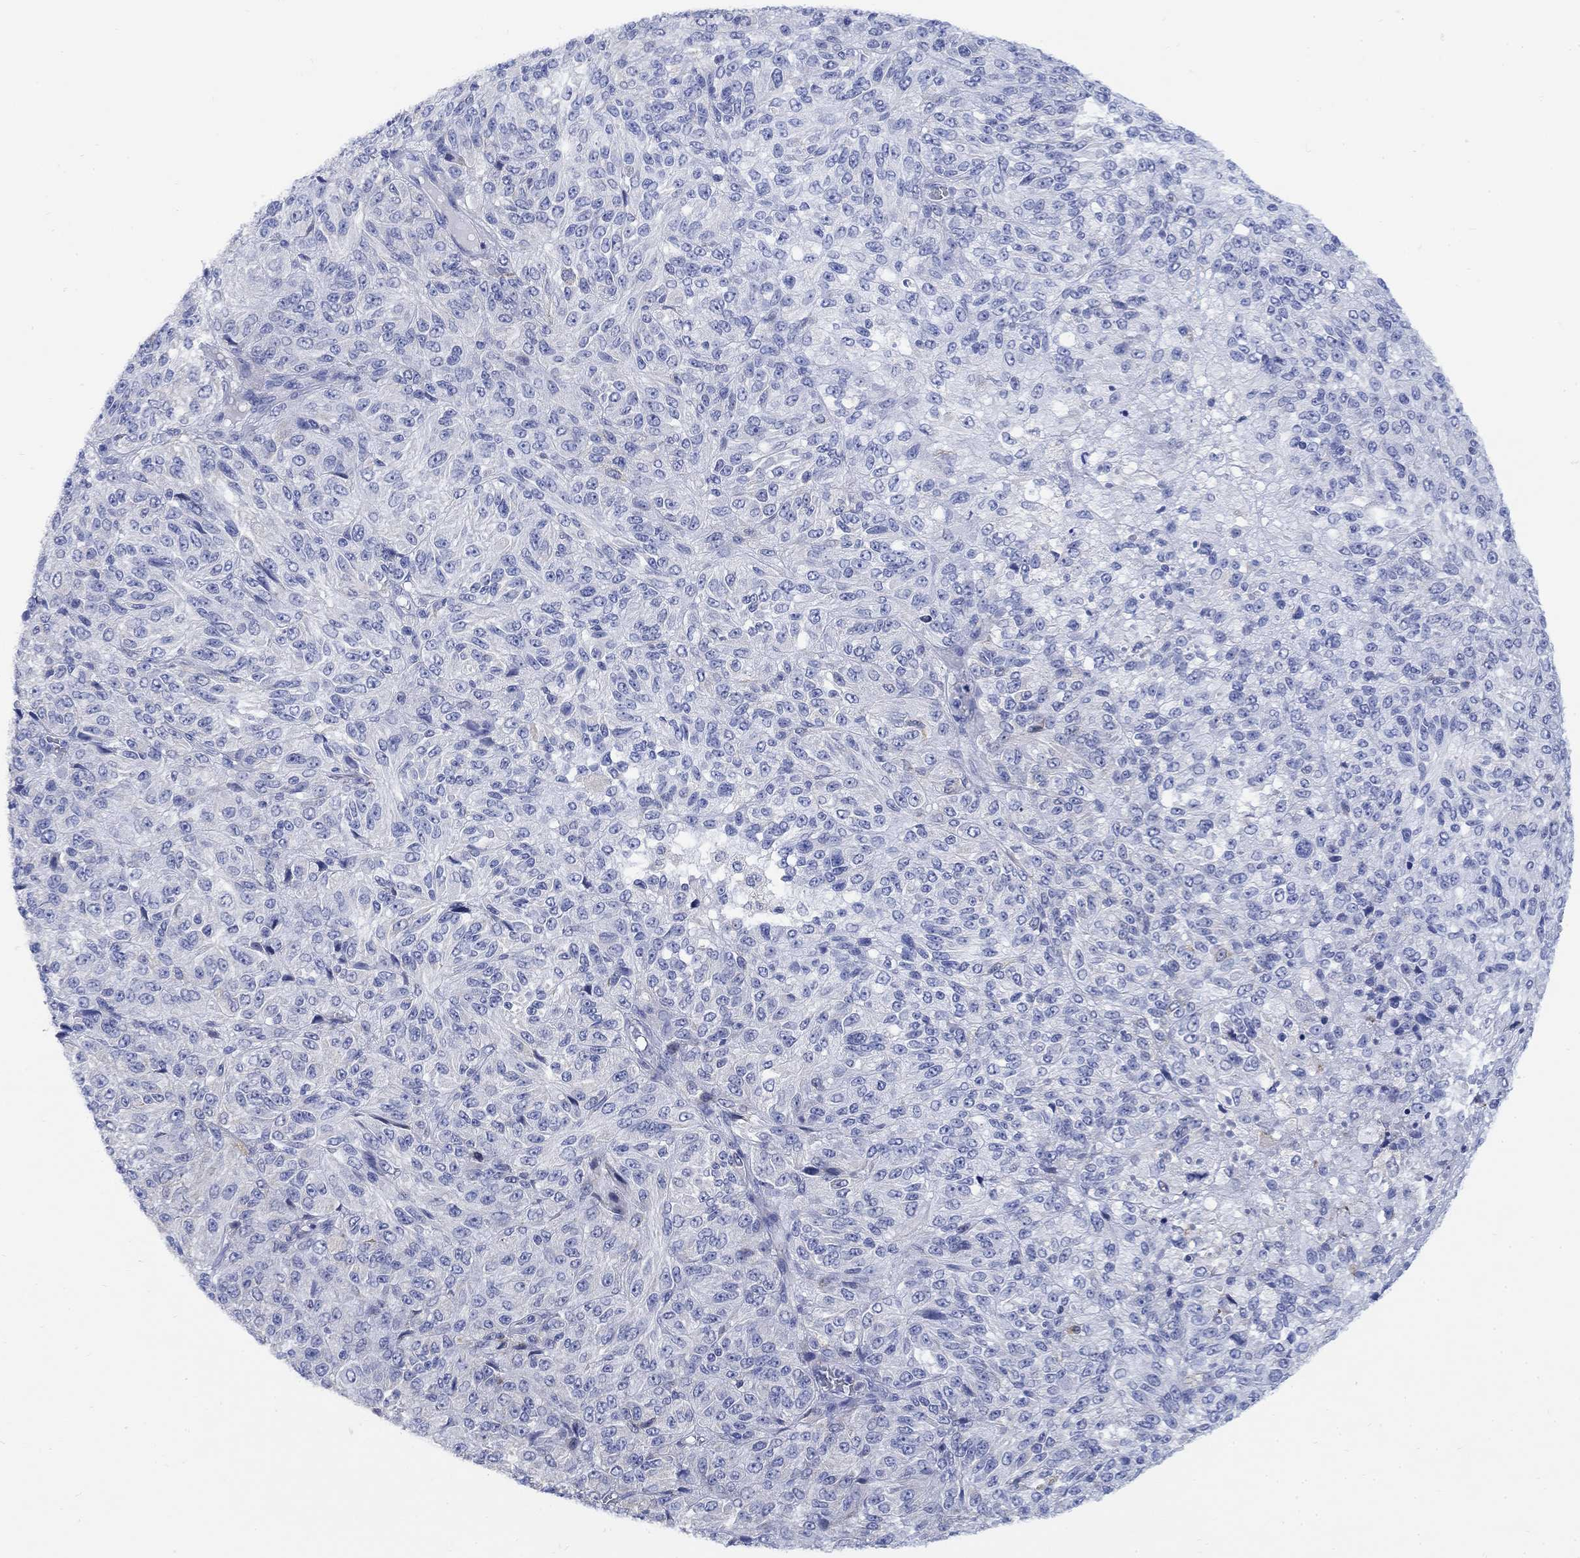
{"staining": {"intensity": "negative", "quantity": "none", "location": "none"}, "tissue": "melanoma", "cell_type": "Tumor cells", "image_type": "cancer", "snomed": [{"axis": "morphology", "description": "Malignant melanoma, Metastatic site"}, {"axis": "topography", "description": "Brain"}], "caption": "Malignant melanoma (metastatic site) stained for a protein using immunohistochemistry (IHC) demonstrates no expression tumor cells.", "gene": "MYL1", "patient": {"sex": "female", "age": 56}}